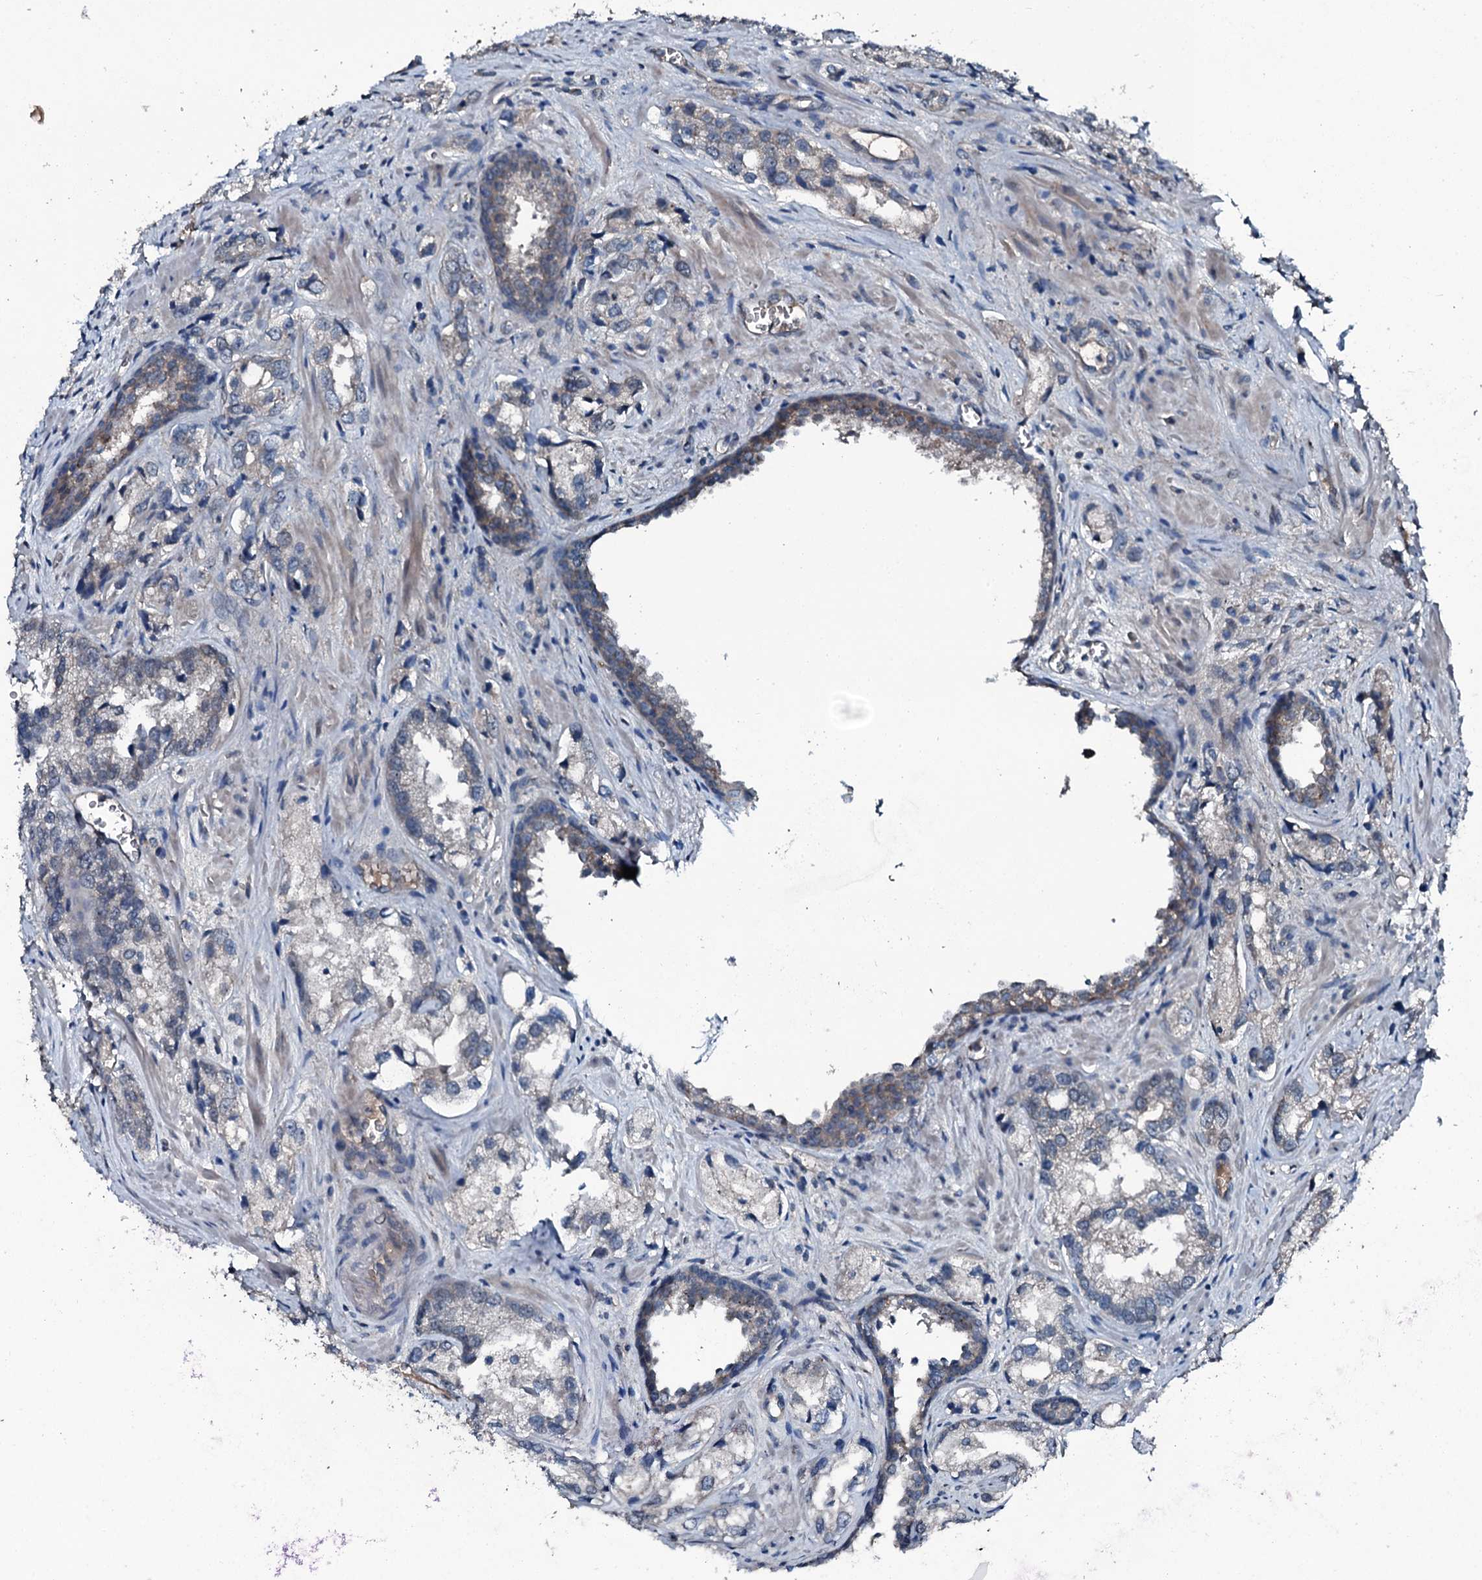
{"staining": {"intensity": "negative", "quantity": "none", "location": "none"}, "tissue": "prostate cancer", "cell_type": "Tumor cells", "image_type": "cancer", "snomed": [{"axis": "morphology", "description": "Adenocarcinoma, Low grade"}, {"axis": "topography", "description": "Prostate"}], "caption": "DAB (3,3'-diaminobenzidine) immunohistochemical staining of human prostate adenocarcinoma (low-grade) displays no significant positivity in tumor cells.", "gene": "TRIM7", "patient": {"sex": "male", "age": 47}}